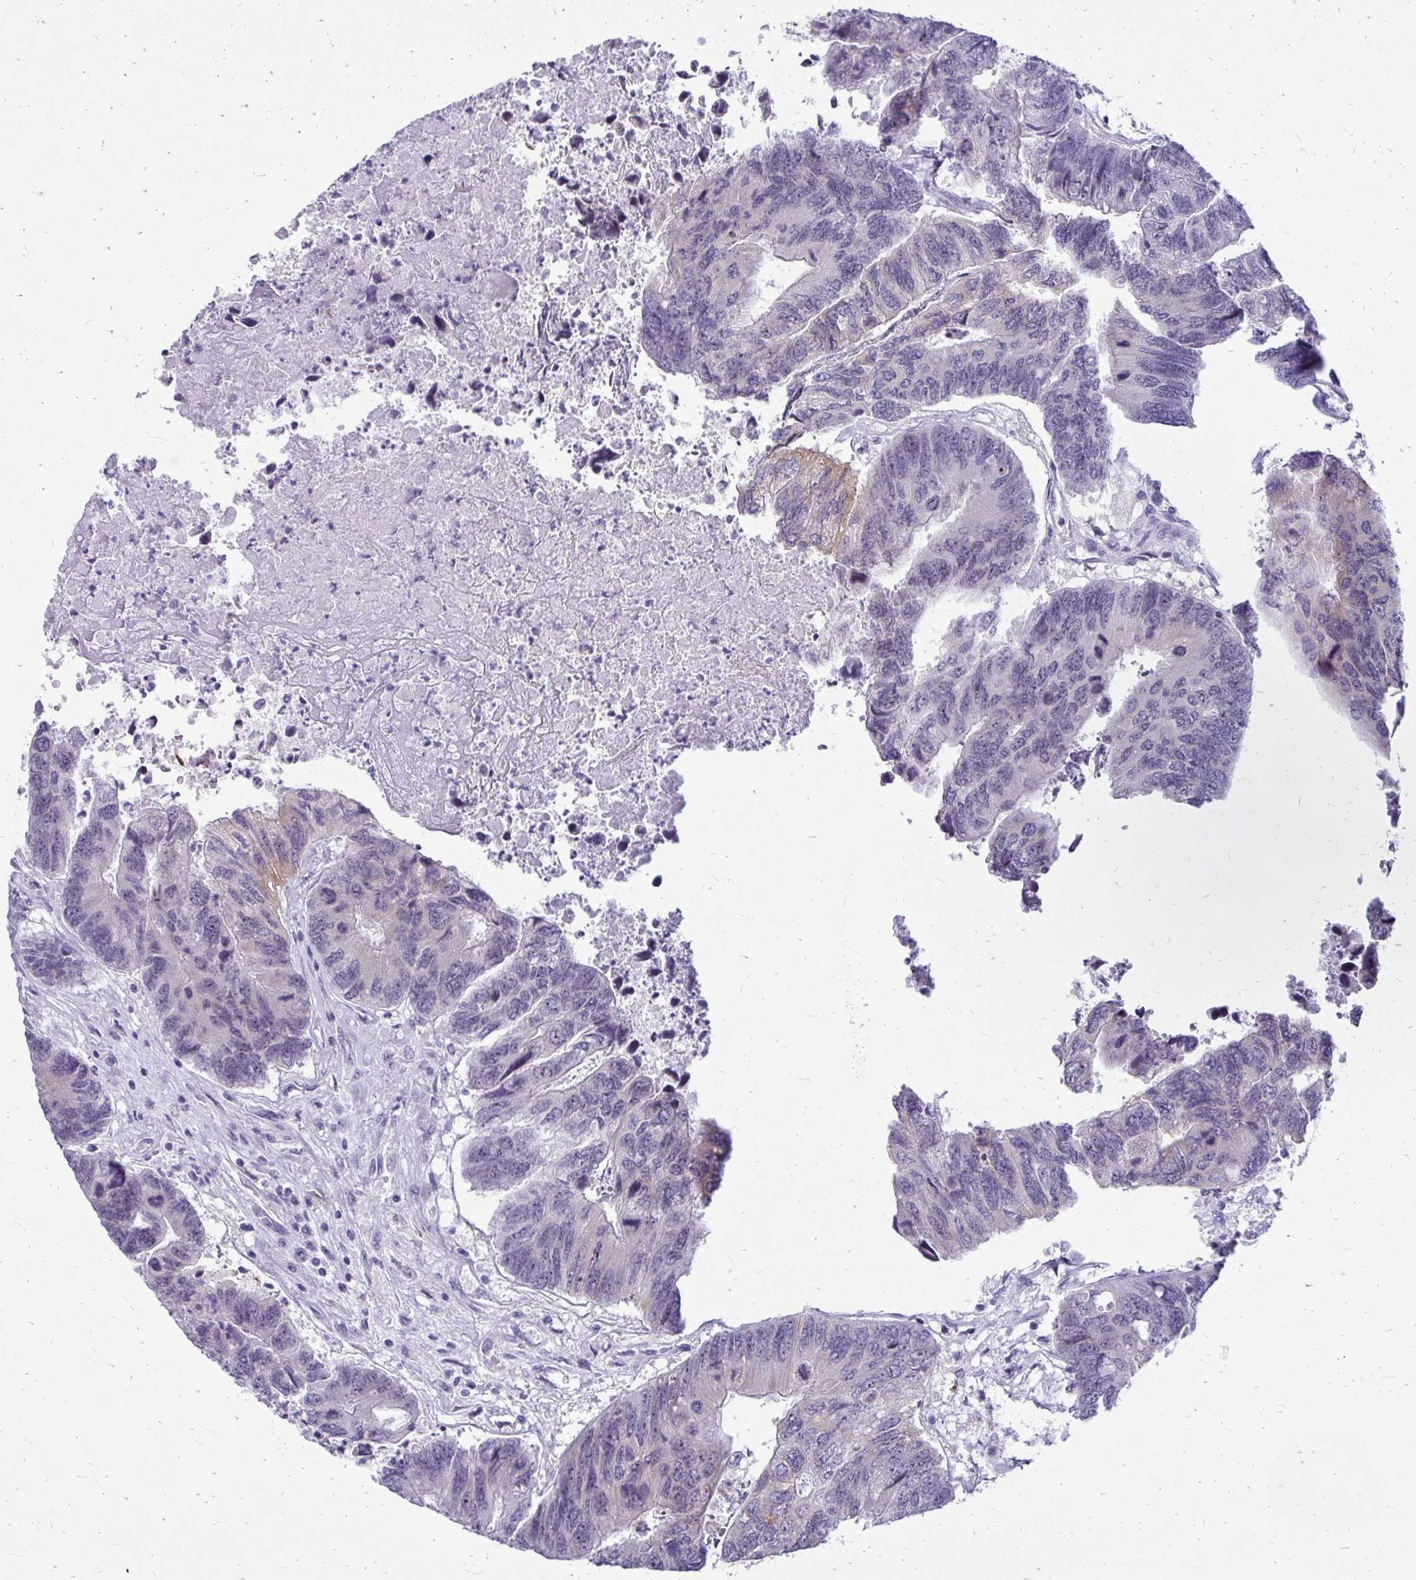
{"staining": {"intensity": "negative", "quantity": "none", "location": "none"}, "tissue": "colorectal cancer", "cell_type": "Tumor cells", "image_type": "cancer", "snomed": [{"axis": "morphology", "description": "Adenocarcinoma, NOS"}, {"axis": "topography", "description": "Colon"}], "caption": "This is an immunohistochemistry image of colorectal adenocarcinoma. There is no expression in tumor cells.", "gene": "NIFK", "patient": {"sex": "female", "age": 67}}